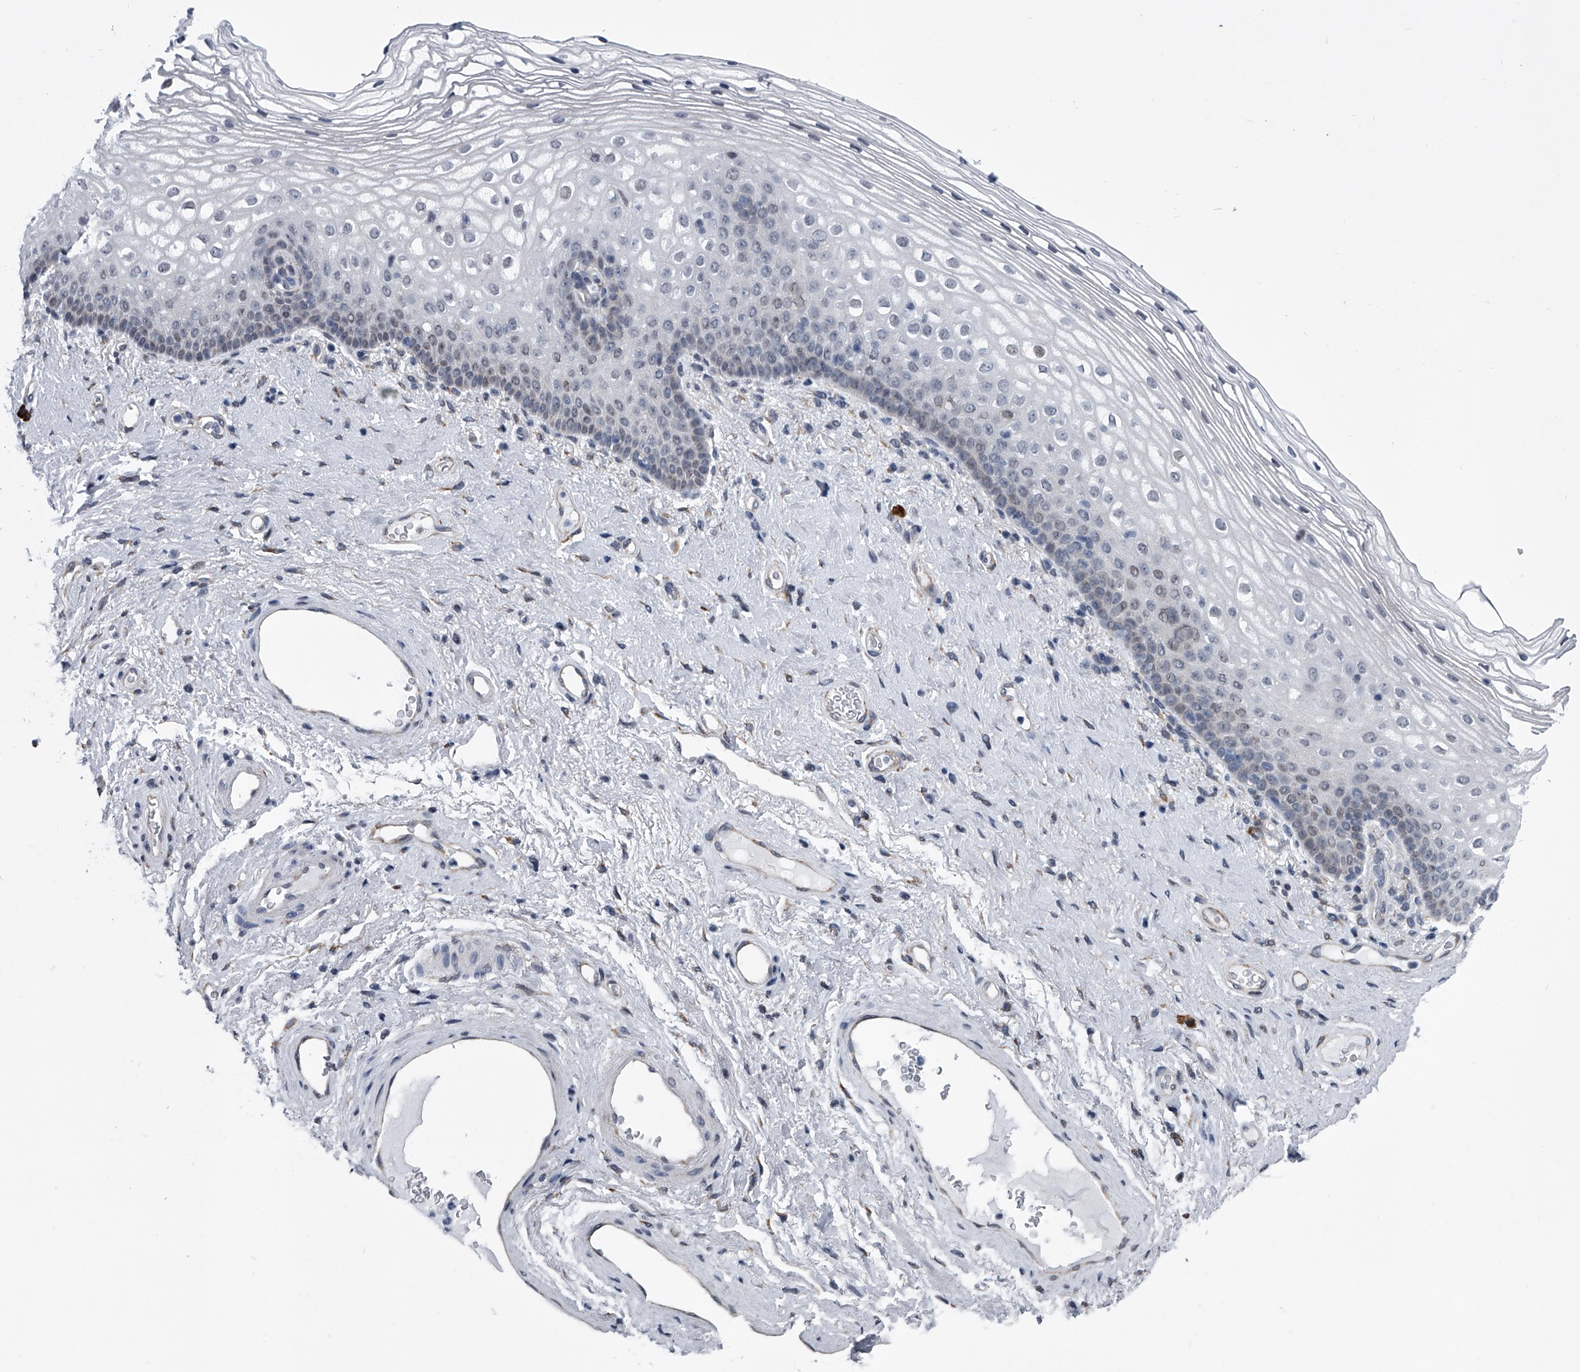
{"staining": {"intensity": "negative", "quantity": "none", "location": "none"}, "tissue": "vagina", "cell_type": "Squamous epithelial cells", "image_type": "normal", "snomed": [{"axis": "morphology", "description": "Normal tissue, NOS"}, {"axis": "topography", "description": "Vagina"}], "caption": "Squamous epithelial cells are negative for brown protein staining in benign vagina. (Immunohistochemistry (ihc), brightfield microscopy, high magnification).", "gene": "PPP2R5D", "patient": {"sex": "female", "age": 60}}